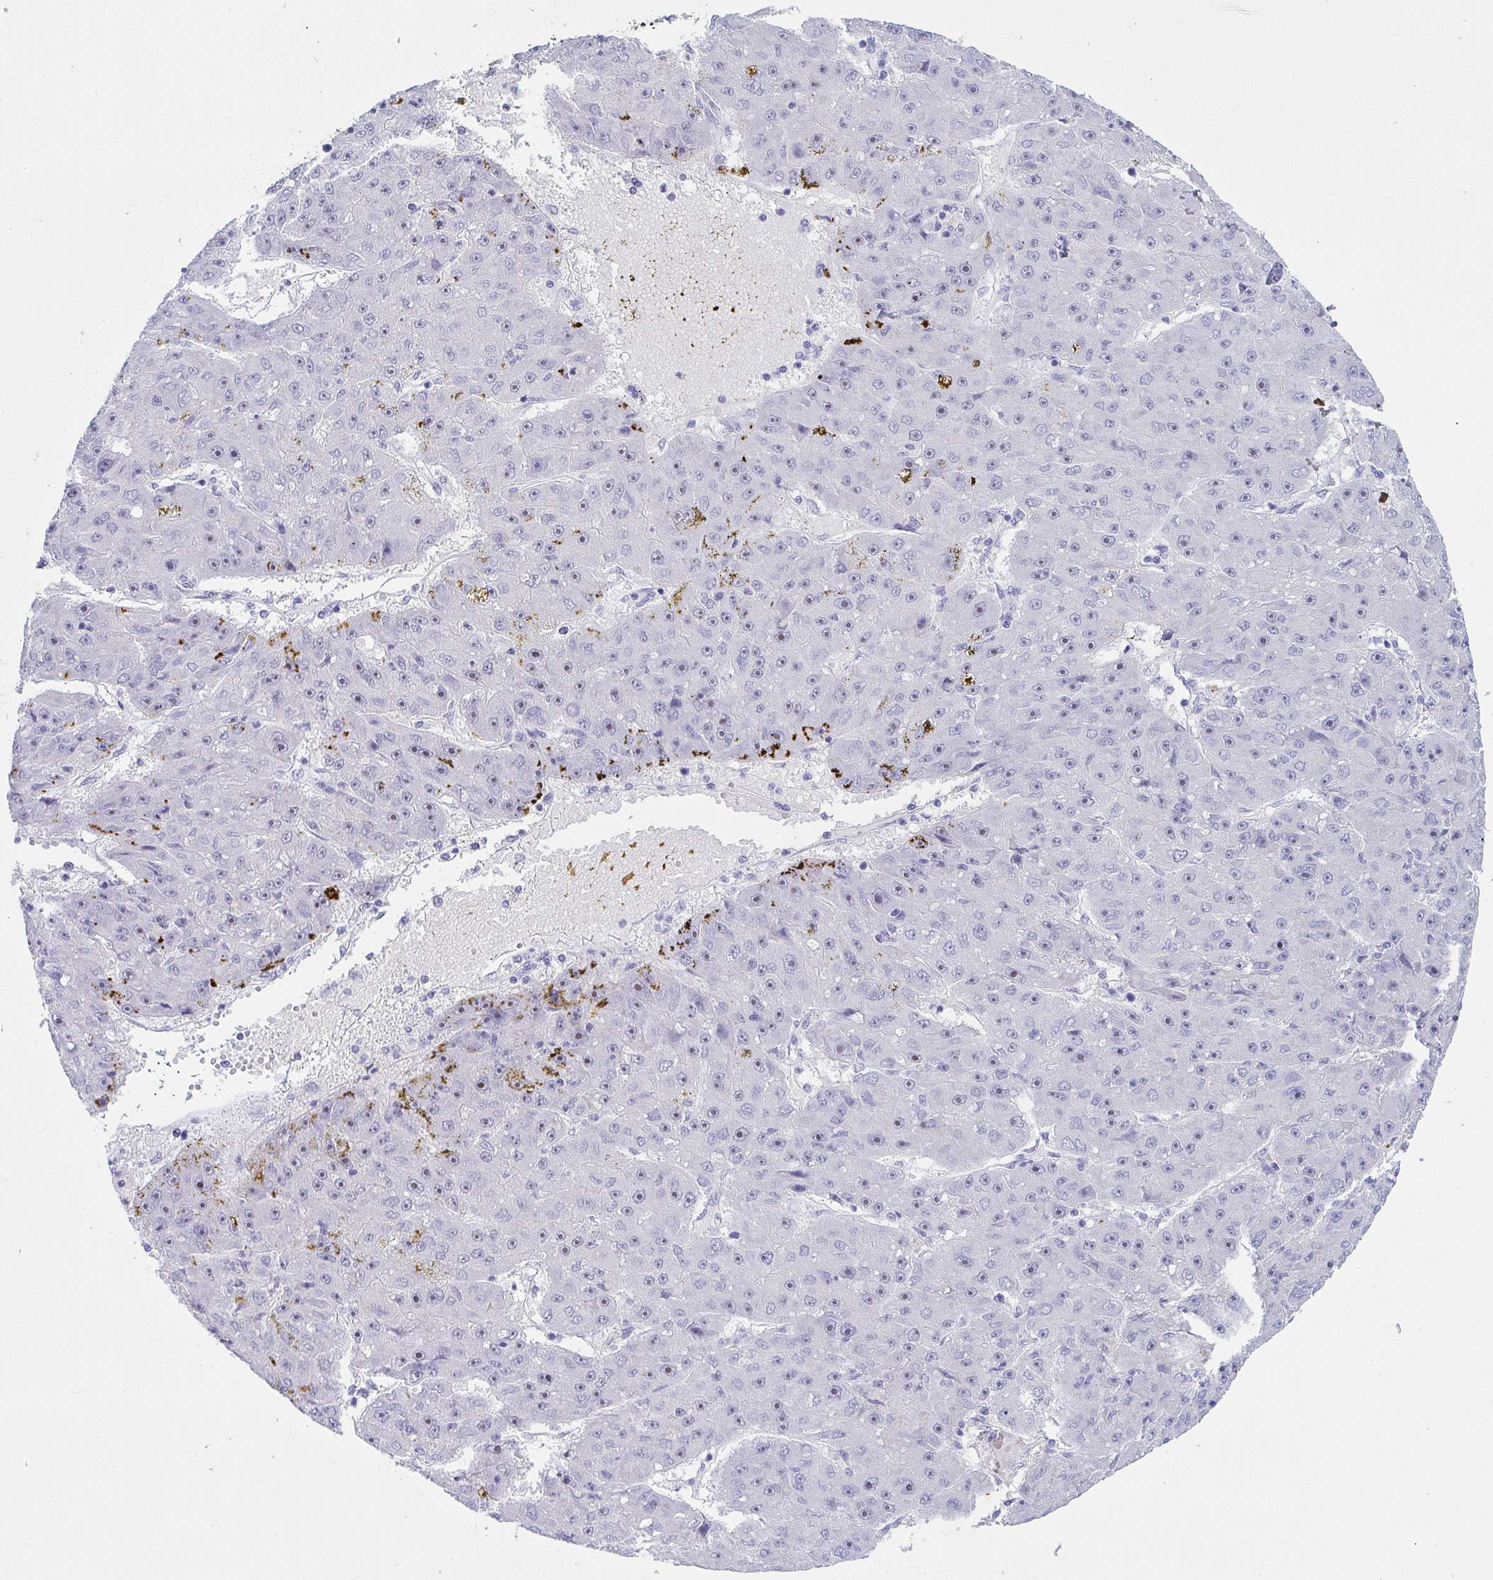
{"staining": {"intensity": "negative", "quantity": "none", "location": "none"}, "tissue": "liver cancer", "cell_type": "Tumor cells", "image_type": "cancer", "snomed": [{"axis": "morphology", "description": "Carcinoma, Hepatocellular, NOS"}, {"axis": "topography", "description": "Liver"}], "caption": "Immunohistochemical staining of liver cancer demonstrates no significant expression in tumor cells.", "gene": "LHFPL6", "patient": {"sex": "male", "age": 67}}